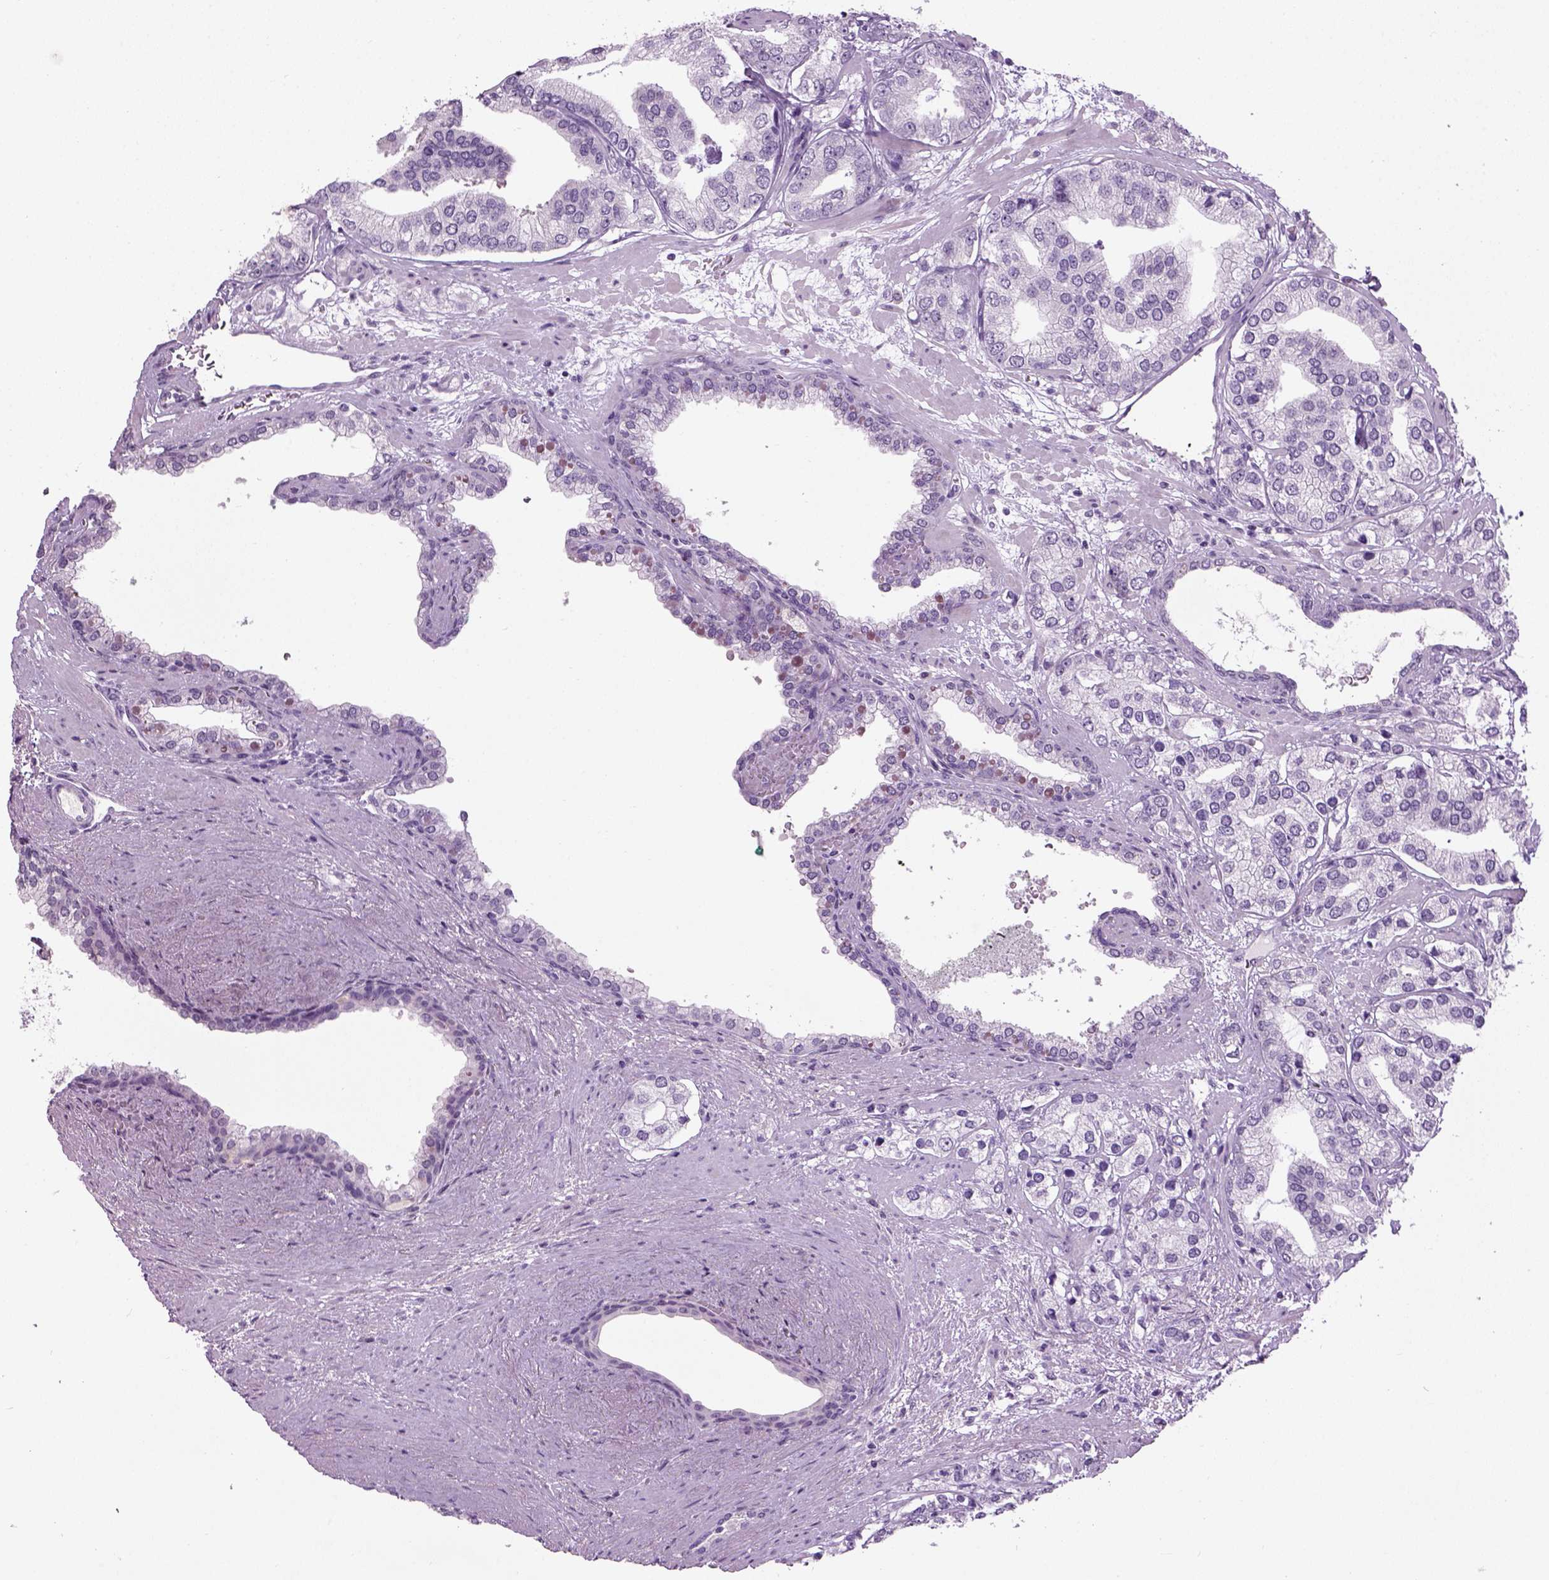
{"staining": {"intensity": "negative", "quantity": "none", "location": "none"}, "tissue": "prostate cancer", "cell_type": "Tumor cells", "image_type": "cancer", "snomed": [{"axis": "morphology", "description": "Adenocarcinoma, High grade"}, {"axis": "topography", "description": "Prostate"}], "caption": "High magnification brightfield microscopy of adenocarcinoma (high-grade) (prostate) stained with DAB (3,3'-diaminobenzidine) (brown) and counterstained with hematoxylin (blue): tumor cells show no significant positivity.", "gene": "GABRB2", "patient": {"sex": "male", "age": 58}}